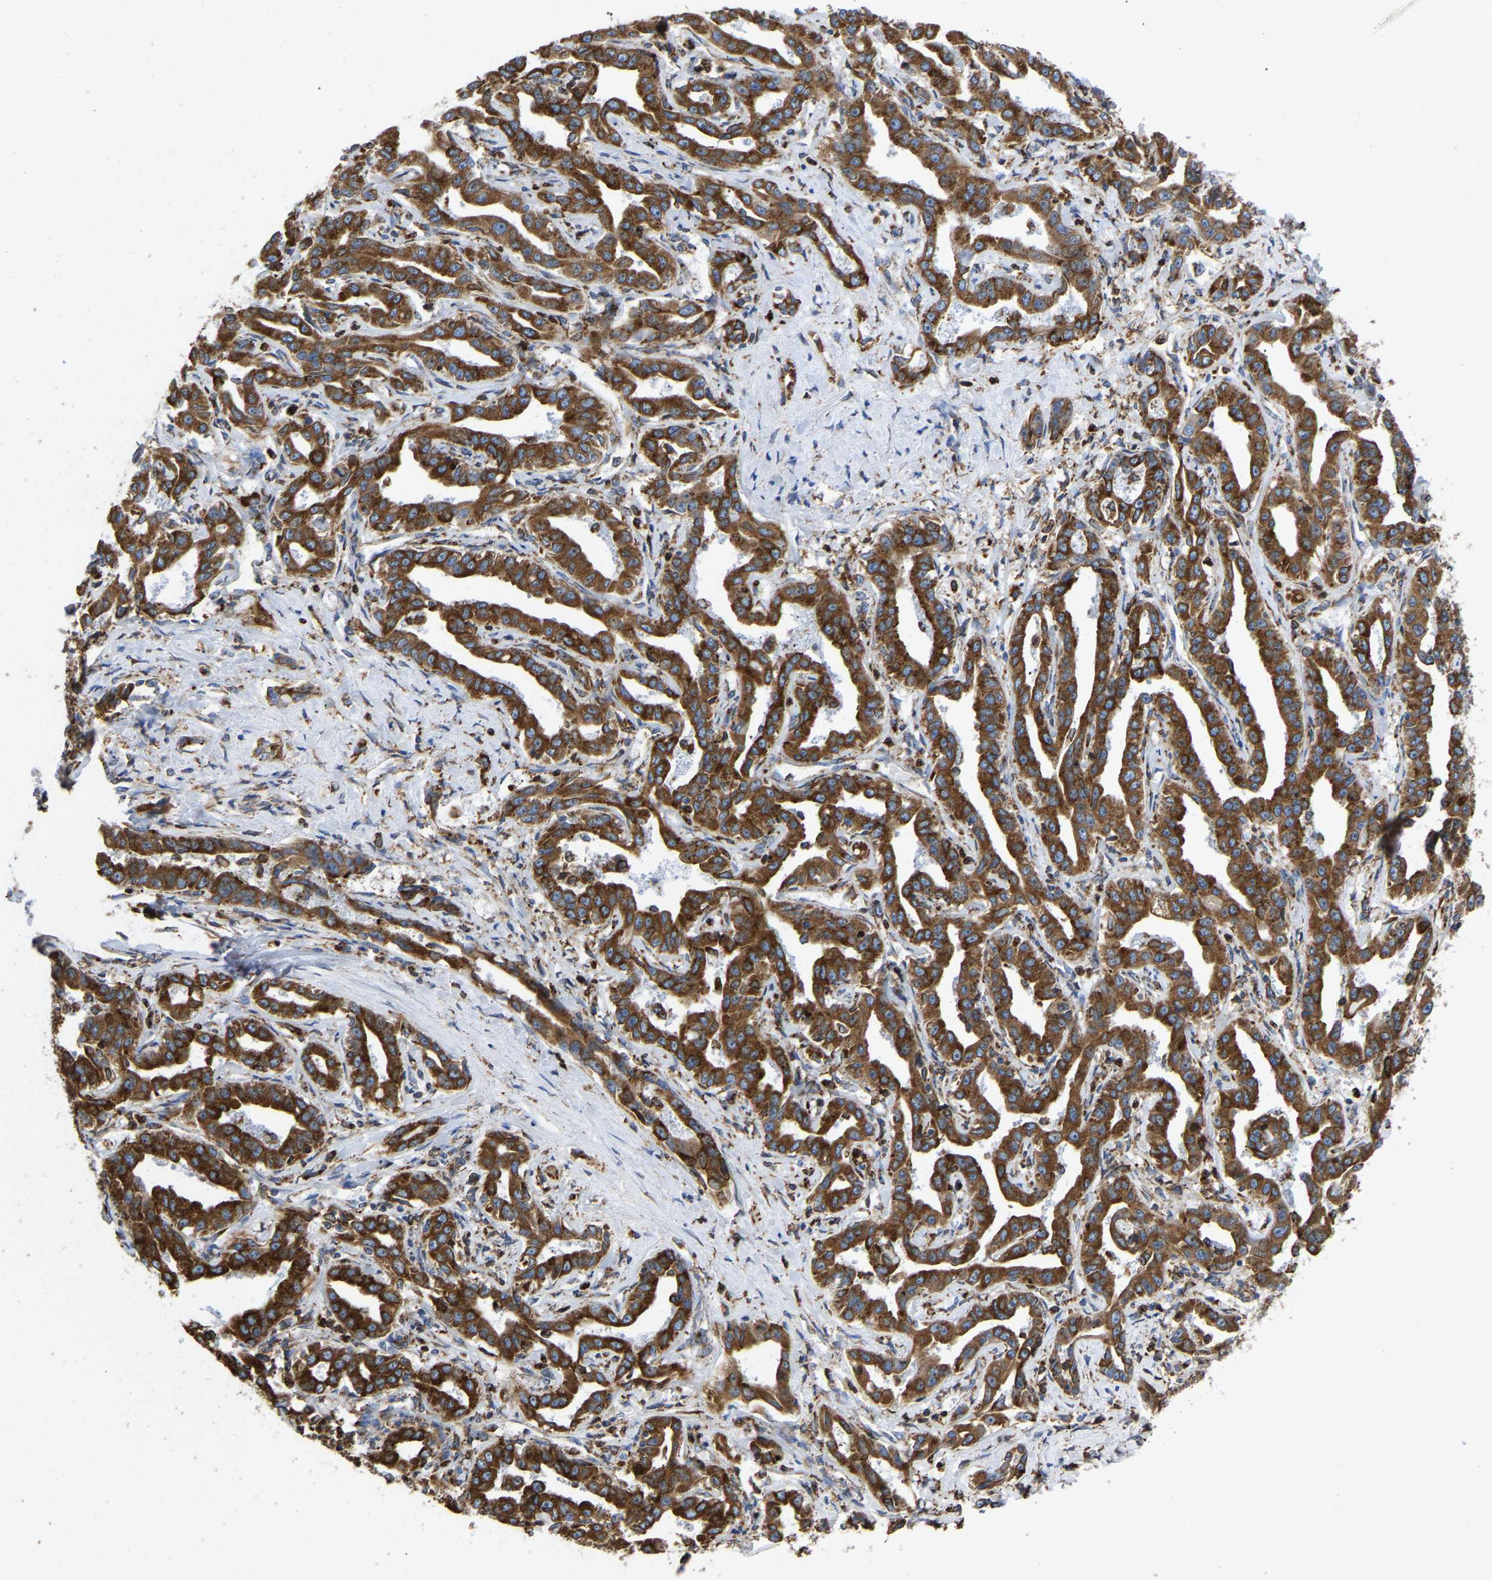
{"staining": {"intensity": "strong", "quantity": ">75%", "location": "cytoplasmic/membranous"}, "tissue": "liver cancer", "cell_type": "Tumor cells", "image_type": "cancer", "snomed": [{"axis": "morphology", "description": "Cholangiocarcinoma"}, {"axis": "topography", "description": "Liver"}], "caption": "IHC staining of liver cholangiocarcinoma, which shows high levels of strong cytoplasmic/membranous expression in about >75% of tumor cells indicating strong cytoplasmic/membranous protein staining. The staining was performed using DAB (brown) for protein detection and nuclei were counterstained in hematoxylin (blue).", "gene": "P4HB", "patient": {"sex": "male", "age": 59}}